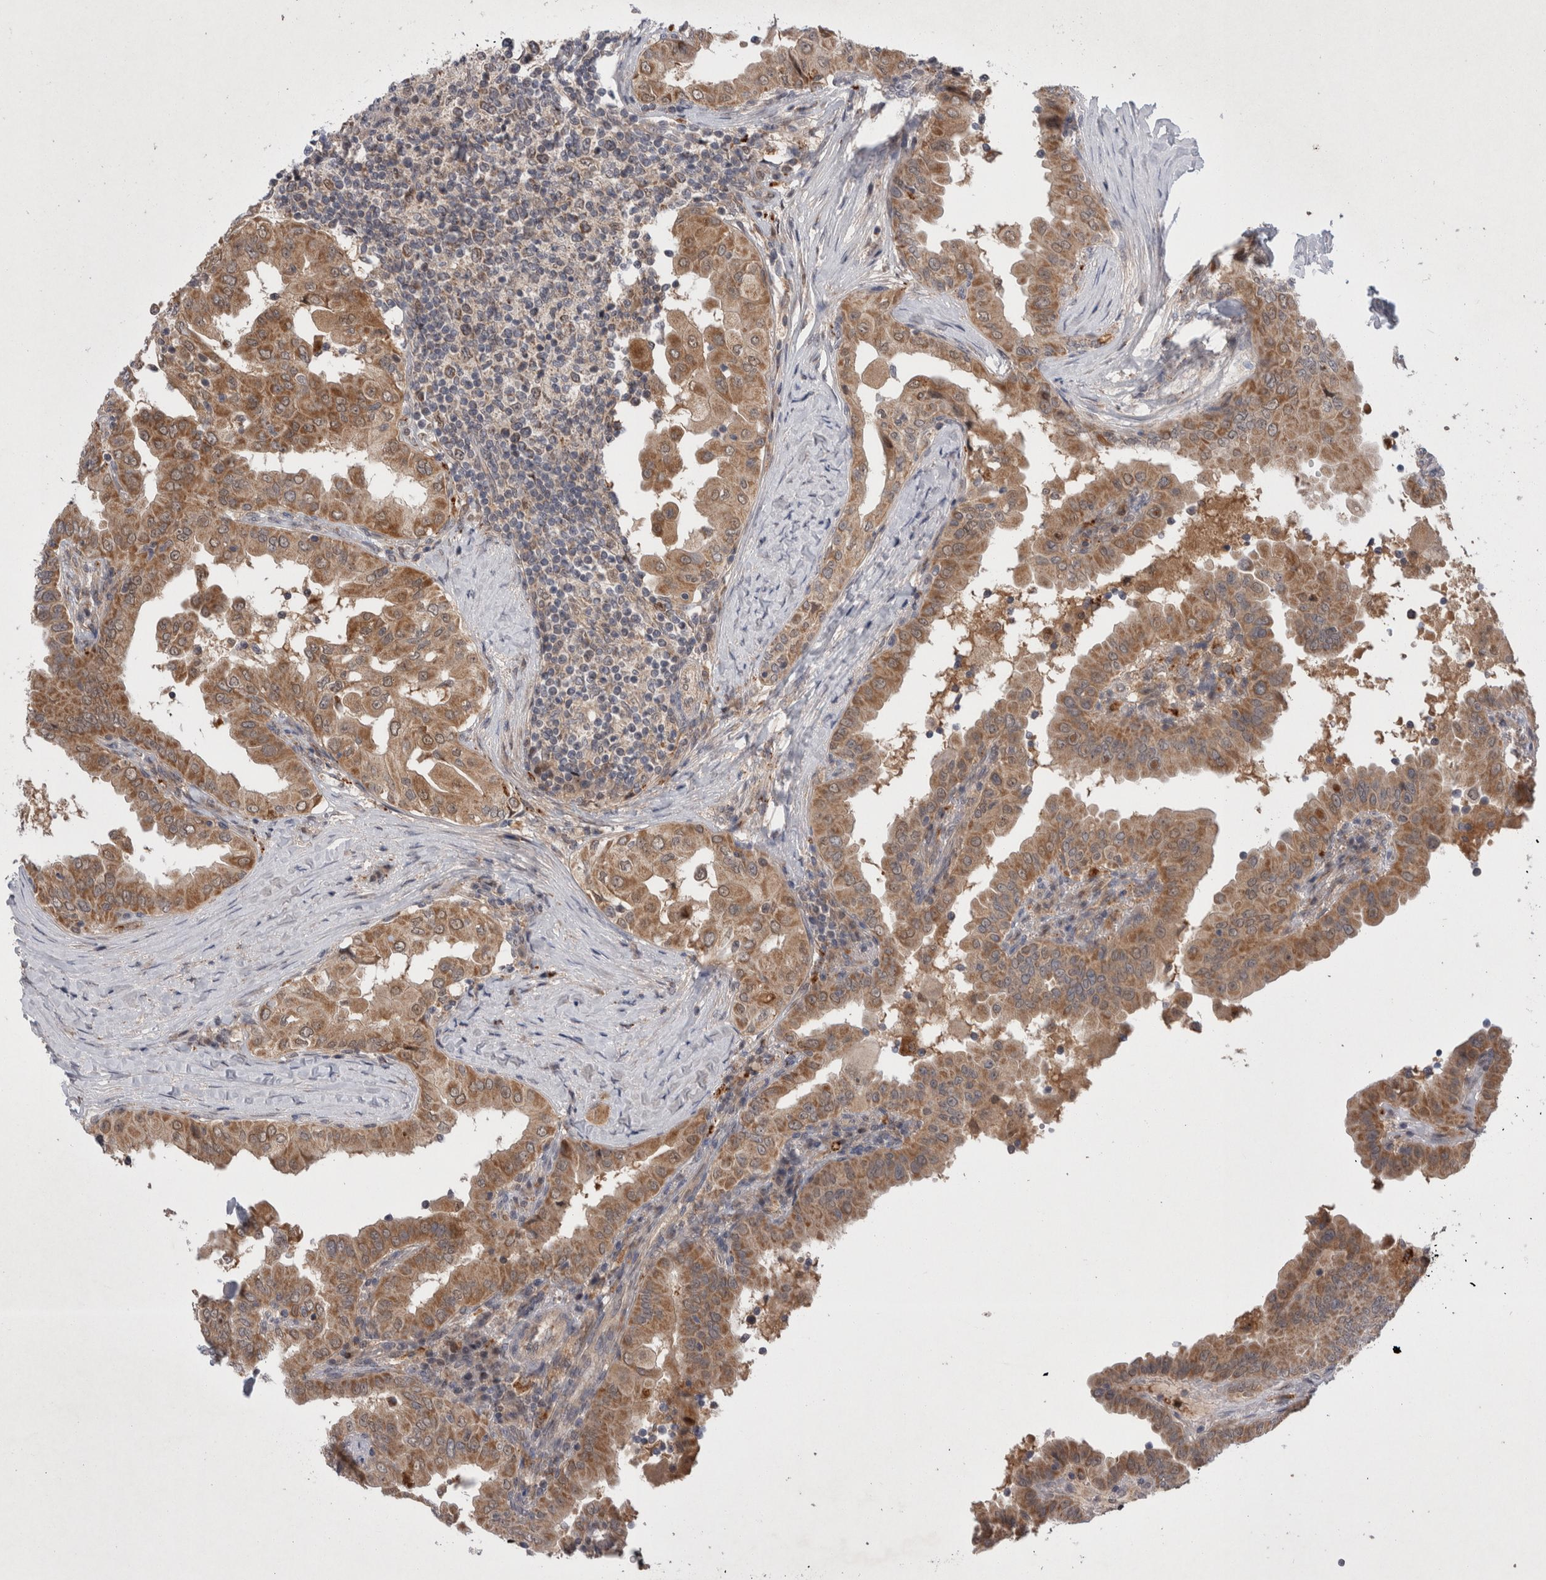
{"staining": {"intensity": "moderate", "quantity": ">75%", "location": "cytoplasmic/membranous"}, "tissue": "thyroid cancer", "cell_type": "Tumor cells", "image_type": "cancer", "snomed": [{"axis": "morphology", "description": "Papillary adenocarcinoma, NOS"}, {"axis": "topography", "description": "Thyroid gland"}], "caption": "An immunohistochemistry histopathology image of tumor tissue is shown. Protein staining in brown shows moderate cytoplasmic/membranous positivity in thyroid cancer within tumor cells. (DAB = brown stain, brightfield microscopy at high magnification).", "gene": "MRPL37", "patient": {"sex": "male", "age": 33}}